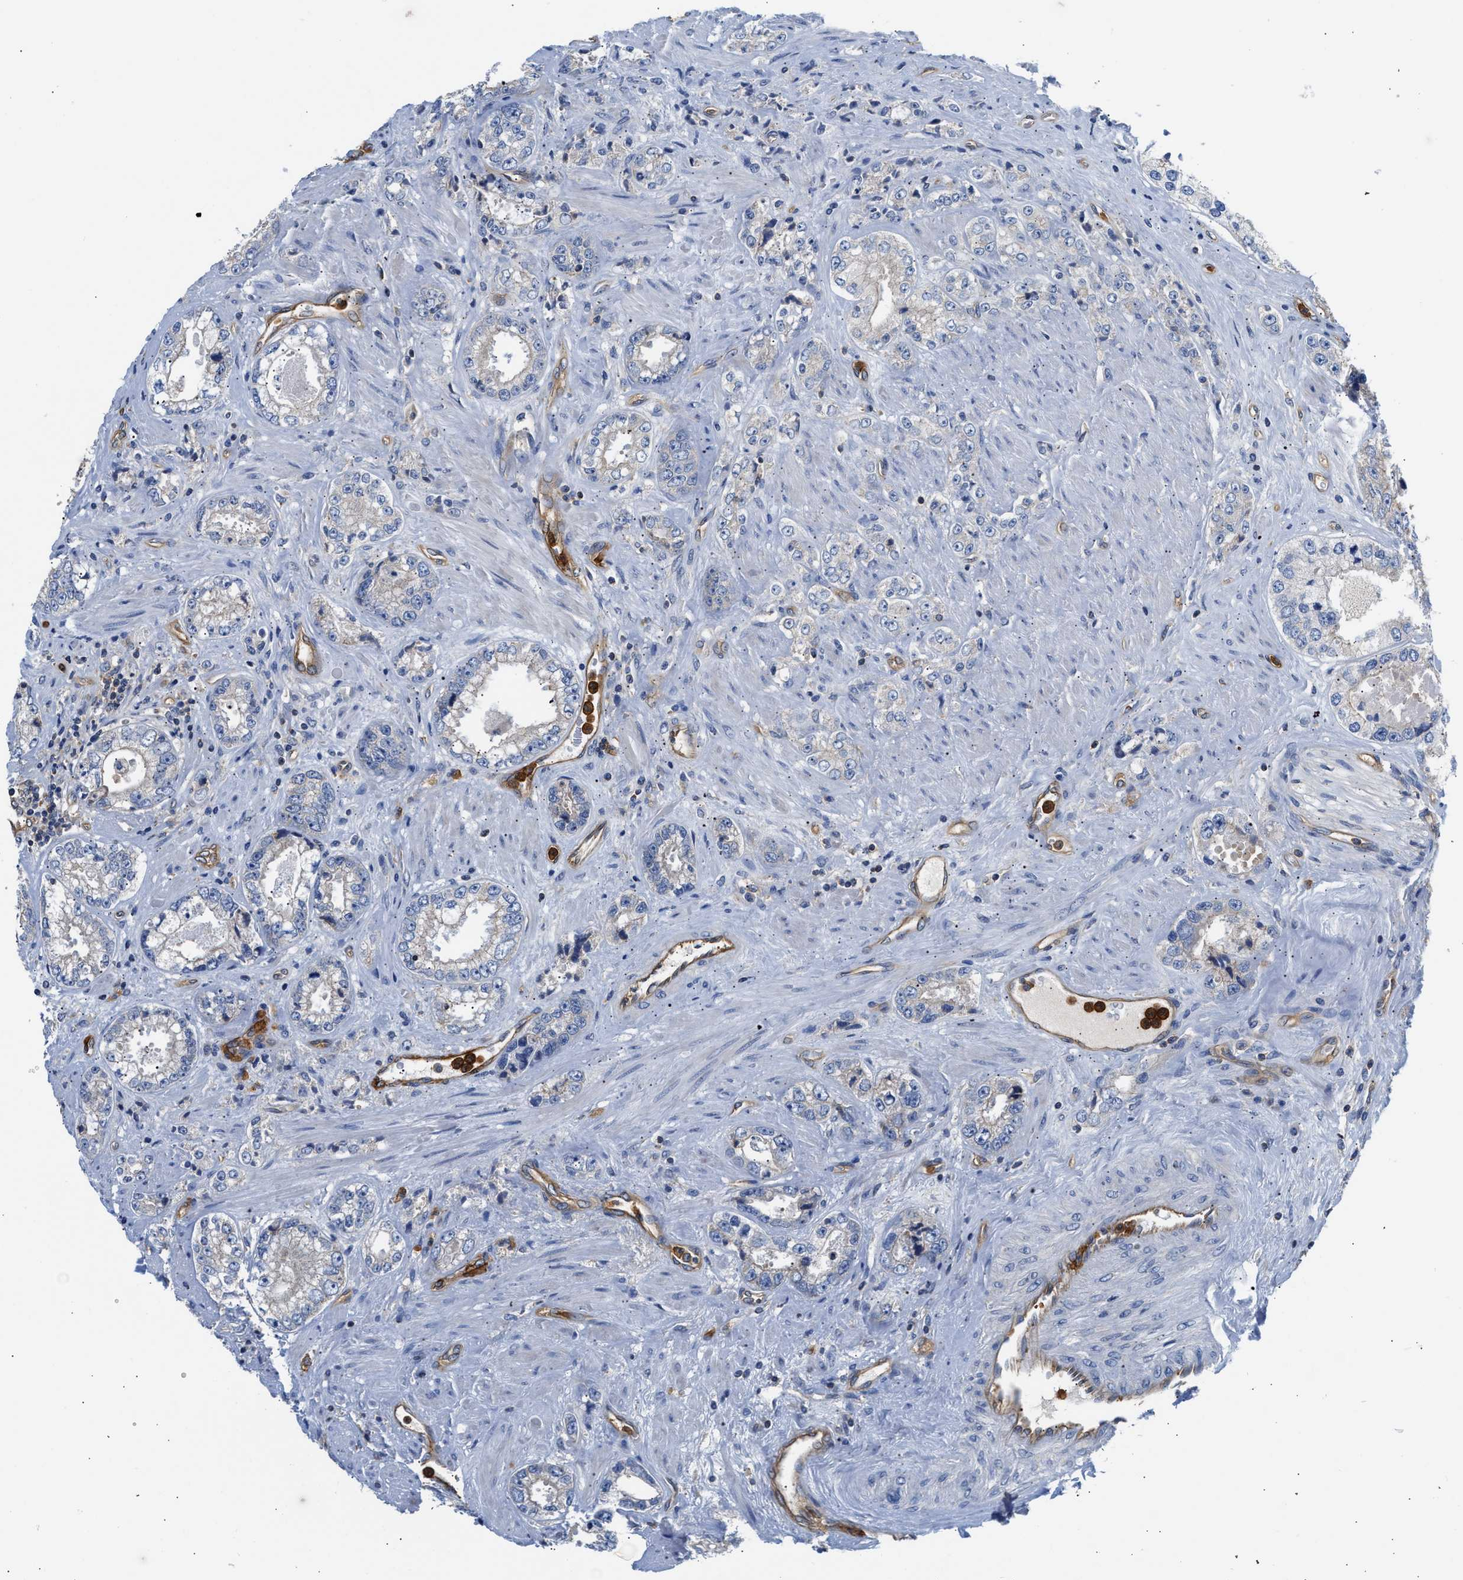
{"staining": {"intensity": "negative", "quantity": "none", "location": "none"}, "tissue": "prostate cancer", "cell_type": "Tumor cells", "image_type": "cancer", "snomed": [{"axis": "morphology", "description": "Adenocarcinoma, High grade"}, {"axis": "topography", "description": "Prostate"}], "caption": "Immunohistochemical staining of prostate cancer (adenocarcinoma (high-grade)) displays no significant positivity in tumor cells.", "gene": "SAMD9L", "patient": {"sex": "male", "age": 61}}